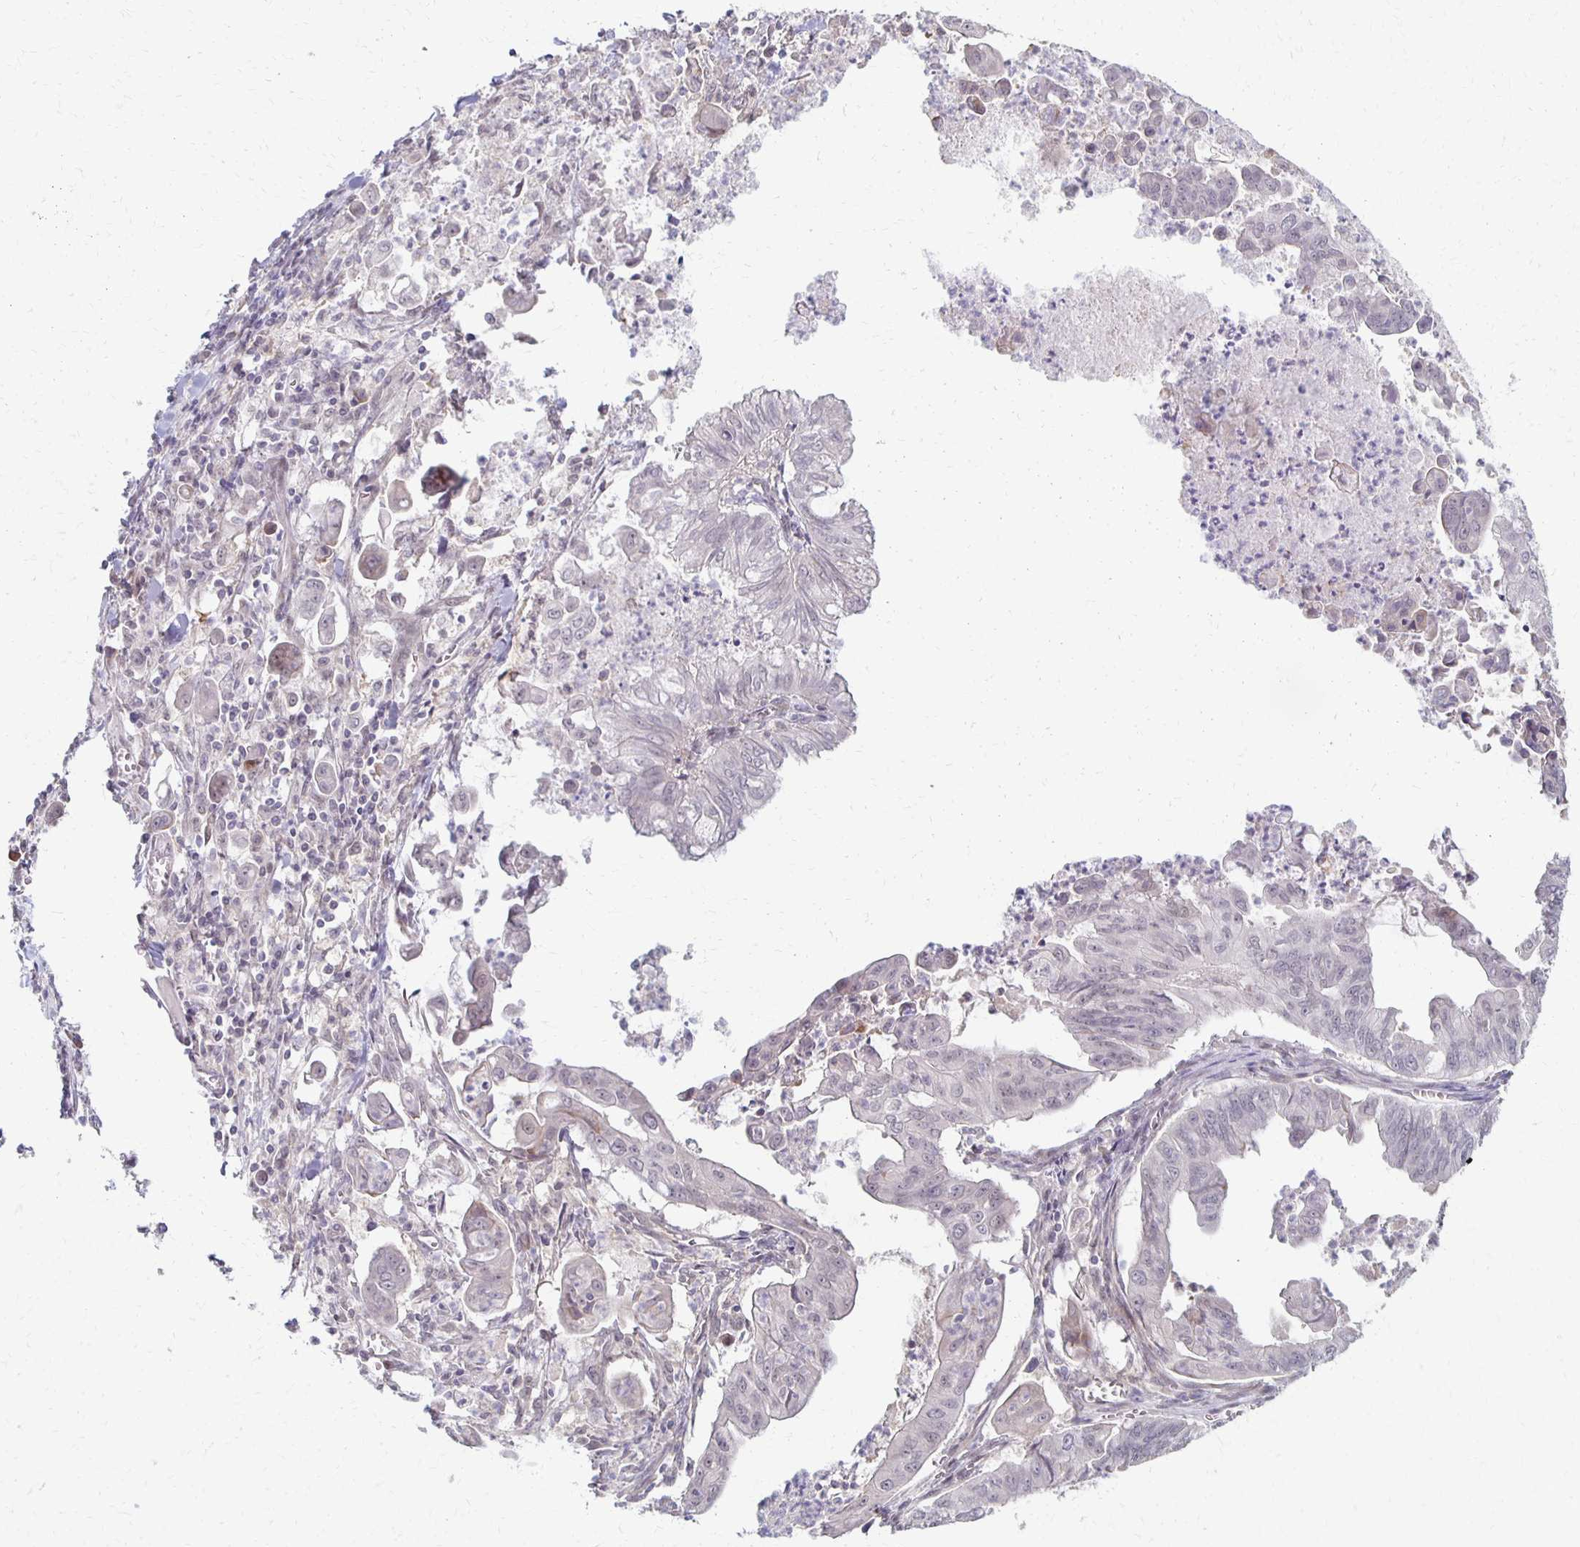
{"staining": {"intensity": "negative", "quantity": "none", "location": "none"}, "tissue": "stomach cancer", "cell_type": "Tumor cells", "image_type": "cancer", "snomed": [{"axis": "morphology", "description": "Adenocarcinoma, NOS"}, {"axis": "topography", "description": "Stomach, upper"}], "caption": "The photomicrograph demonstrates no significant staining in tumor cells of stomach cancer (adenocarcinoma). Brightfield microscopy of immunohistochemistry stained with DAB (brown) and hematoxylin (blue), captured at high magnification.", "gene": "PRKCB", "patient": {"sex": "male", "age": 80}}